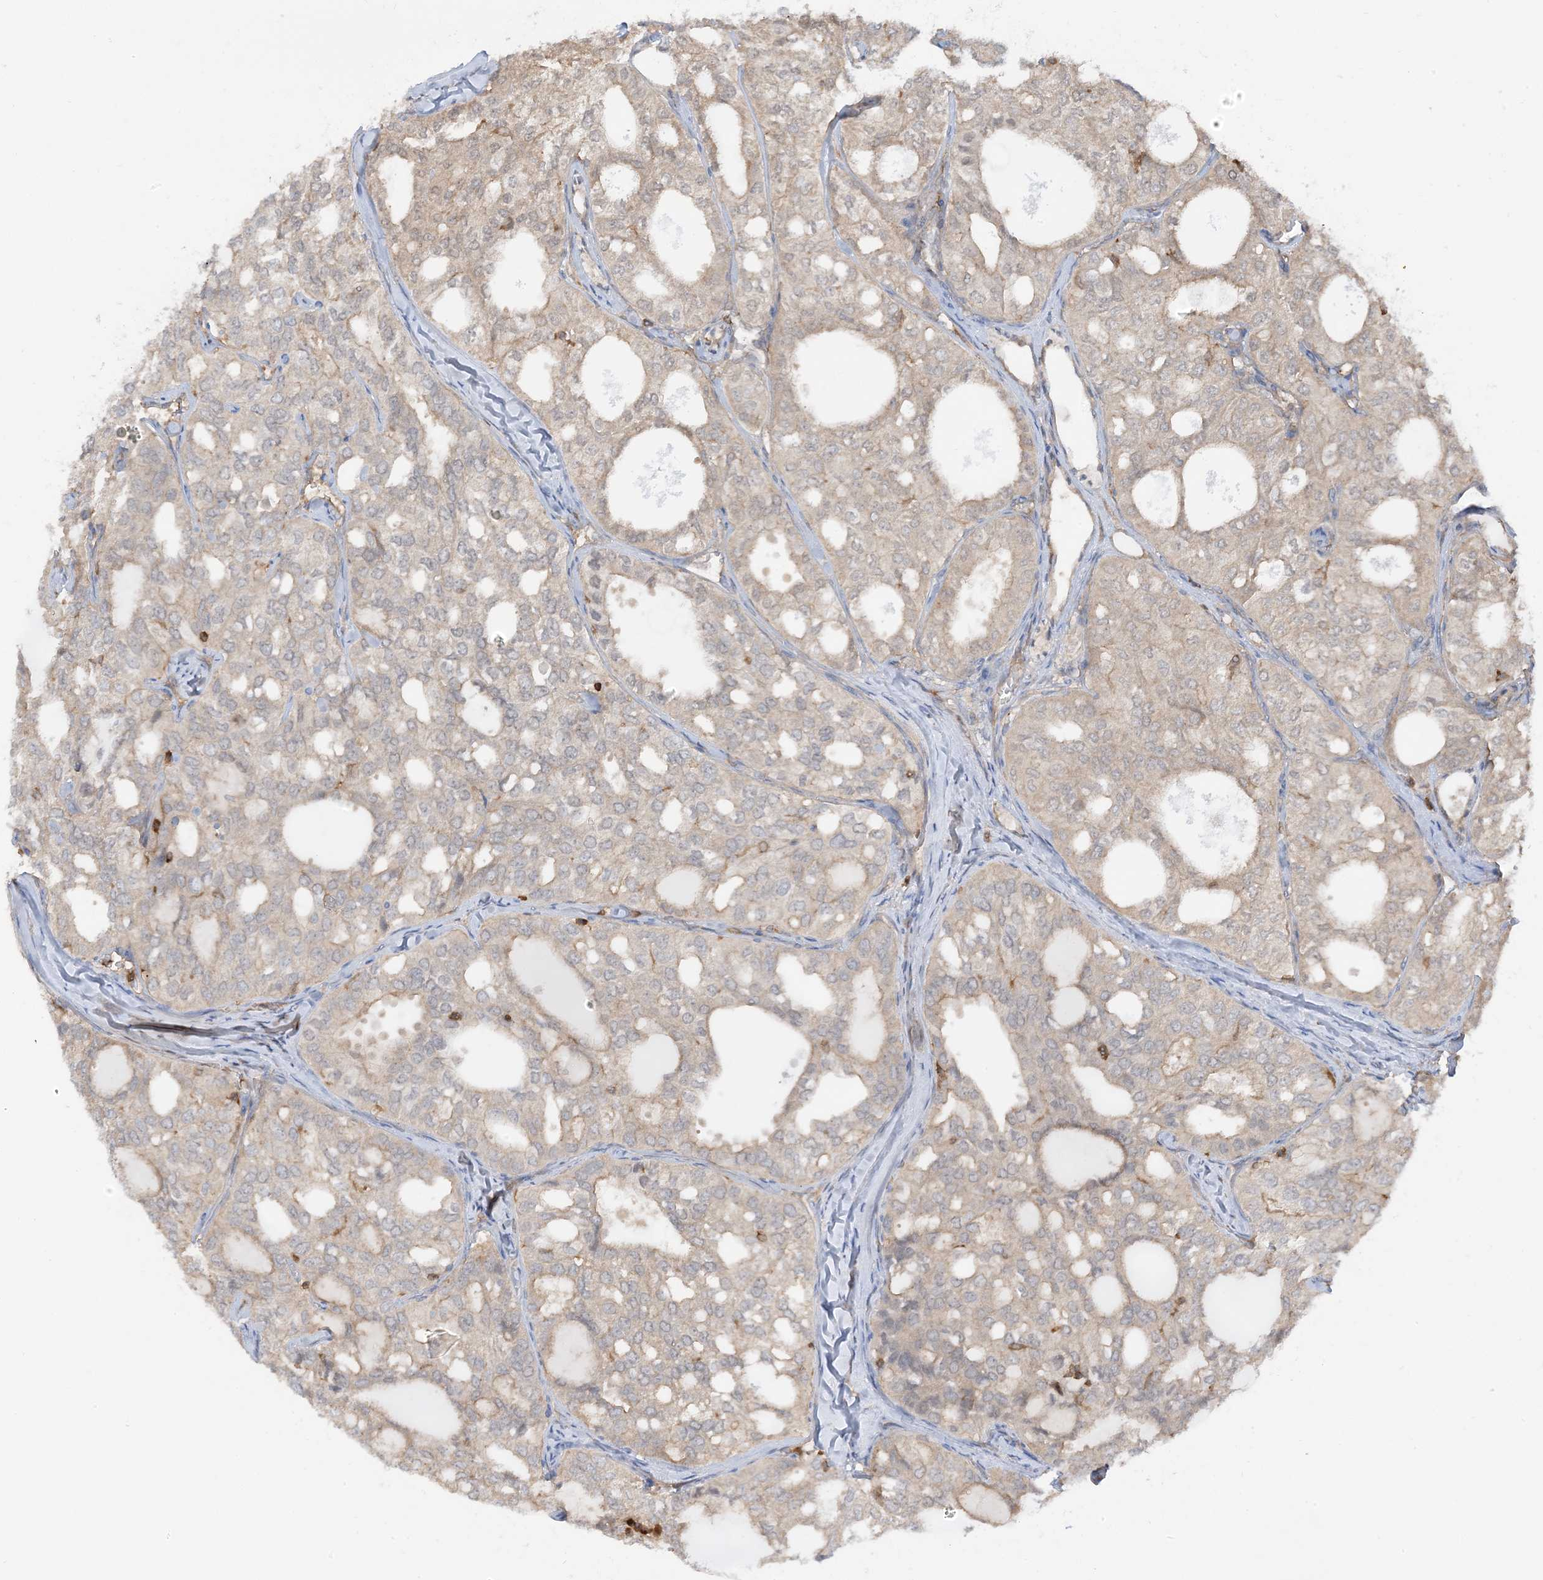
{"staining": {"intensity": "weak", "quantity": "<25%", "location": "cytoplasmic/membranous"}, "tissue": "thyroid cancer", "cell_type": "Tumor cells", "image_type": "cancer", "snomed": [{"axis": "morphology", "description": "Follicular adenoma carcinoma, NOS"}, {"axis": "topography", "description": "Thyroid gland"}], "caption": "This is an IHC image of thyroid follicular adenoma carcinoma. There is no positivity in tumor cells.", "gene": "CAPZB", "patient": {"sex": "male", "age": 75}}